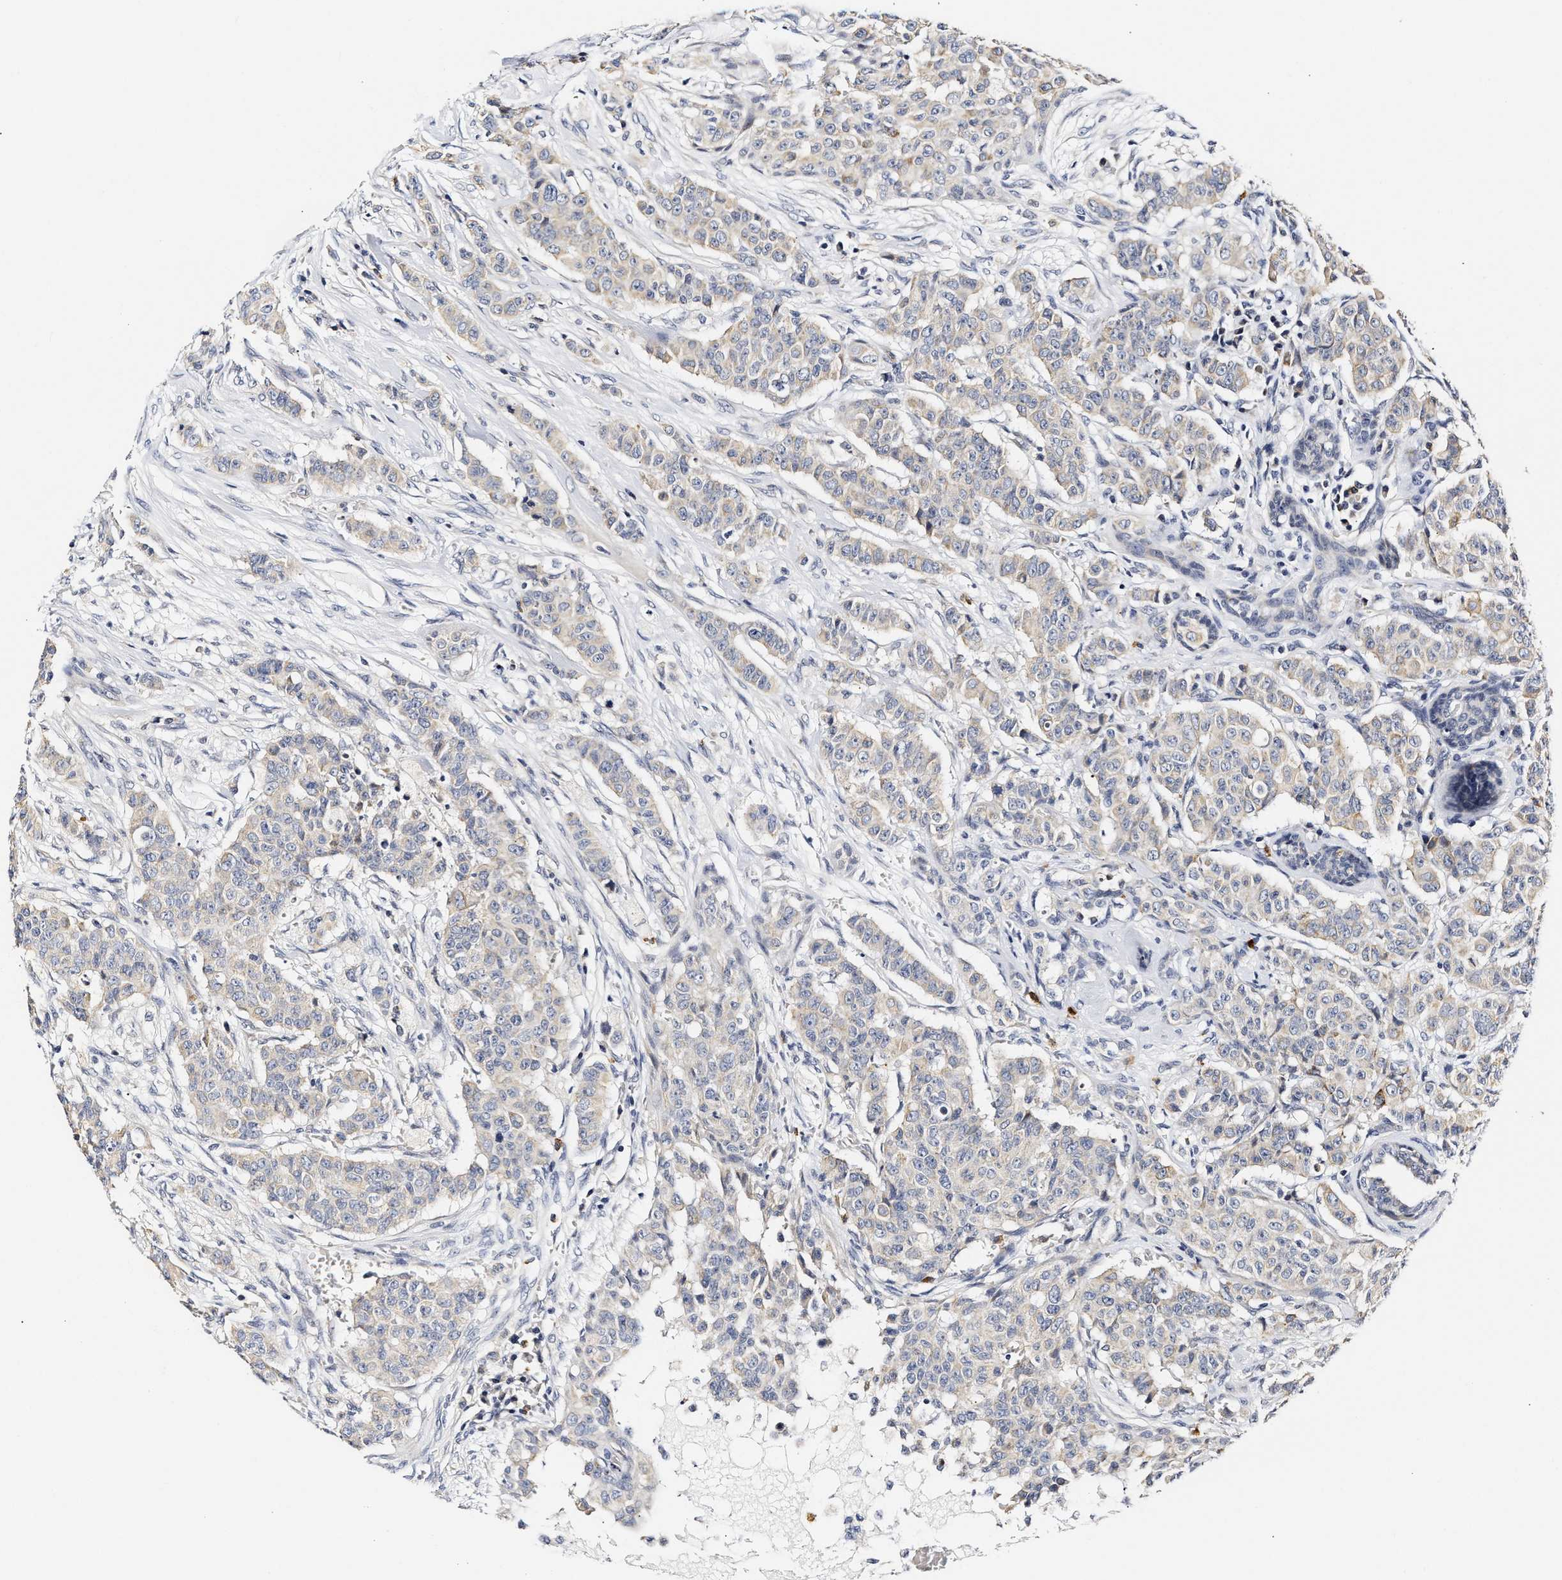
{"staining": {"intensity": "weak", "quantity": "<25%", "location": "cytoplasmic/membranous"}, "tissue": "breast cancer", "cell_type": "Tumor cells", "image_type": "cancer", "snomed": [{"axis": "morphology", "description": "Normal tissue, NOS"}, {"axis": "morphology", "description": "Duct carcinoma"}, {"axis": "topography", "description": "Breast"}], "caption": "A micrograph of human breast infiltrating ductal carcinoma is negative for staining in tumor cells.", "gene": "RINT1", "patient": {"sex": "female", "age": 40}}